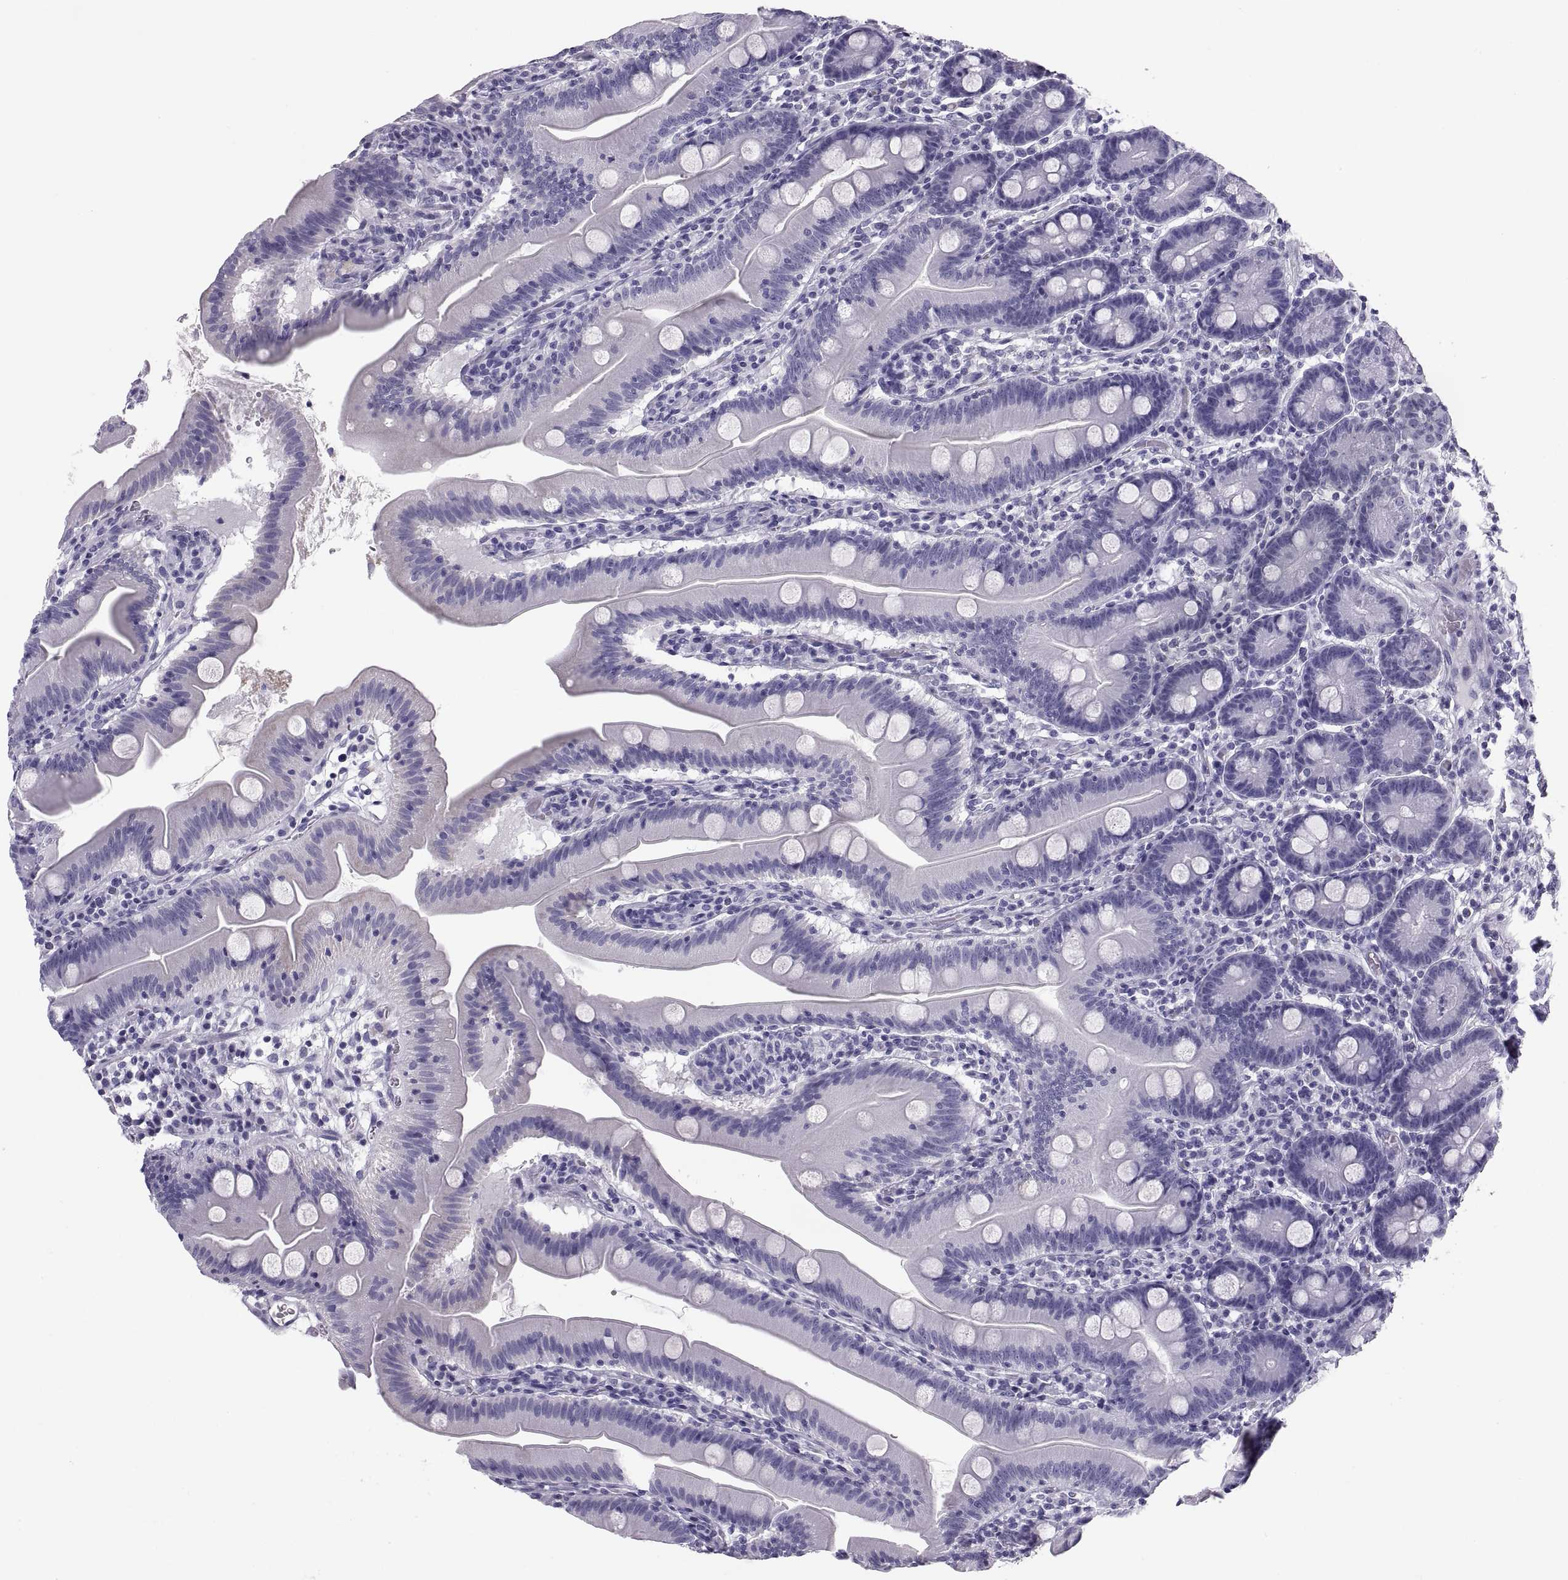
{"staining": {"intensity": "negative", "quantity": "none", "location": "none"}, "tissue": "small intestine", "cell_type": "Glandular cells", "image_type": "normal", "snomed": [{"axis": "morphology", "description": "Normal tissue, NOS"}, {"axis": "topography", "description": "Small intestine"}], "caption": "Small intestine was stained to show a protein in brown. There is no significant expression in glandular cells. (DAB (3,3'-diaminobenzidine) immunohistochemistry, high magnification).", "gene": "PAX2", "patient": {"sex": "male", "age": 37}}